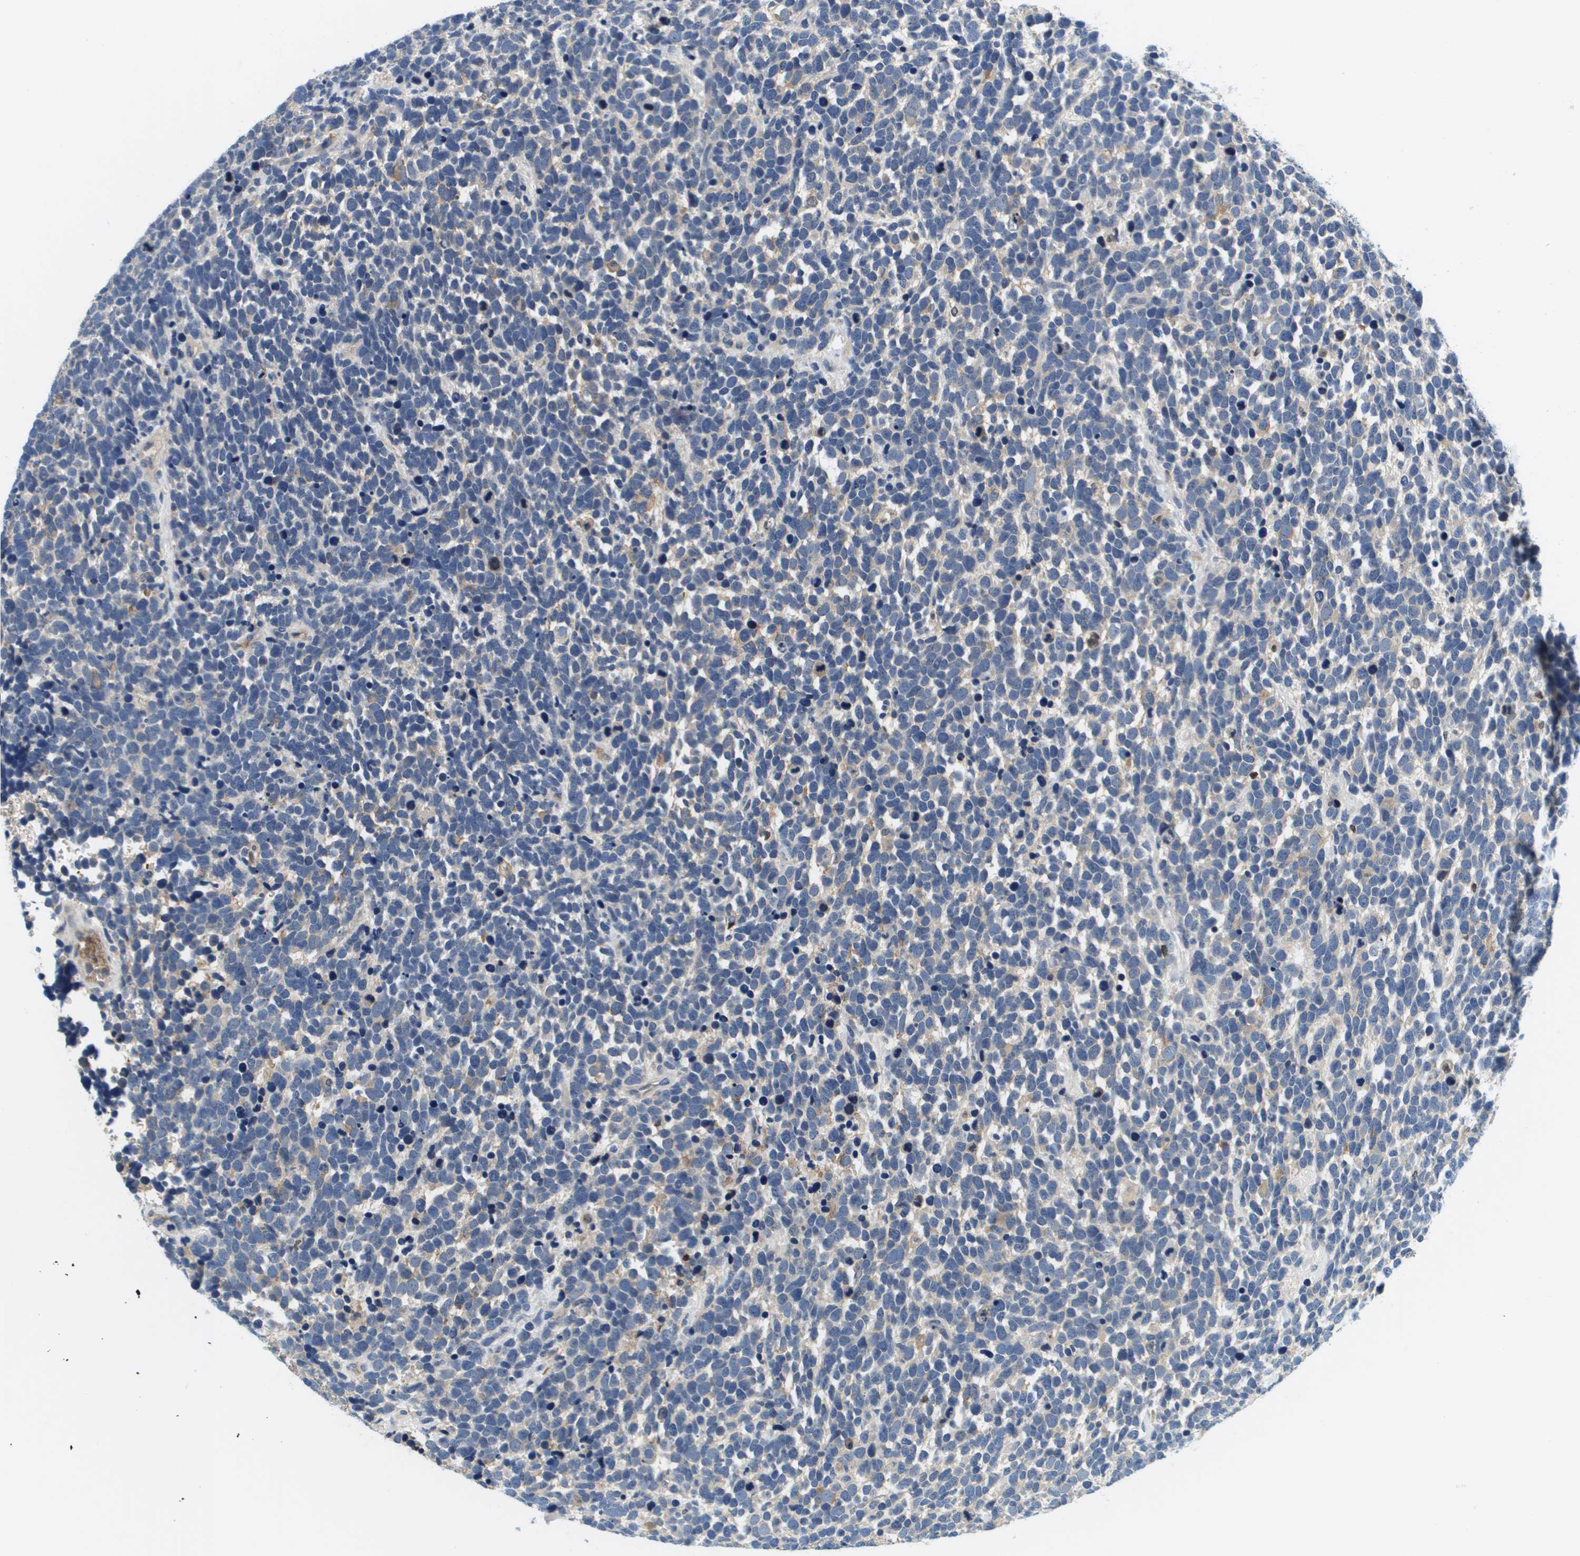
{"staining": {"intensity": "negative", "quantity": "none", "location": "none"}, "tissue": "urothelial cancer", "cell_type": "Tumor cells", "image_type": "cancer", "snomed": [{"axis": "morphology", "description": "Urothelial carcinoma, High grade"}, {"axis": "topography", "description": "Urinary bladder"}], "caption": "Protein analysis of urothelial cancer displays no significant expression in tumor cells. (DAB (3,3'-diaminobenzidine) immunohistochemistry (IHC) visualized using brightfield microscopy, high magnification).", "gene": "KCNQ5", "patient": {"sex": "female", "age": 82}}